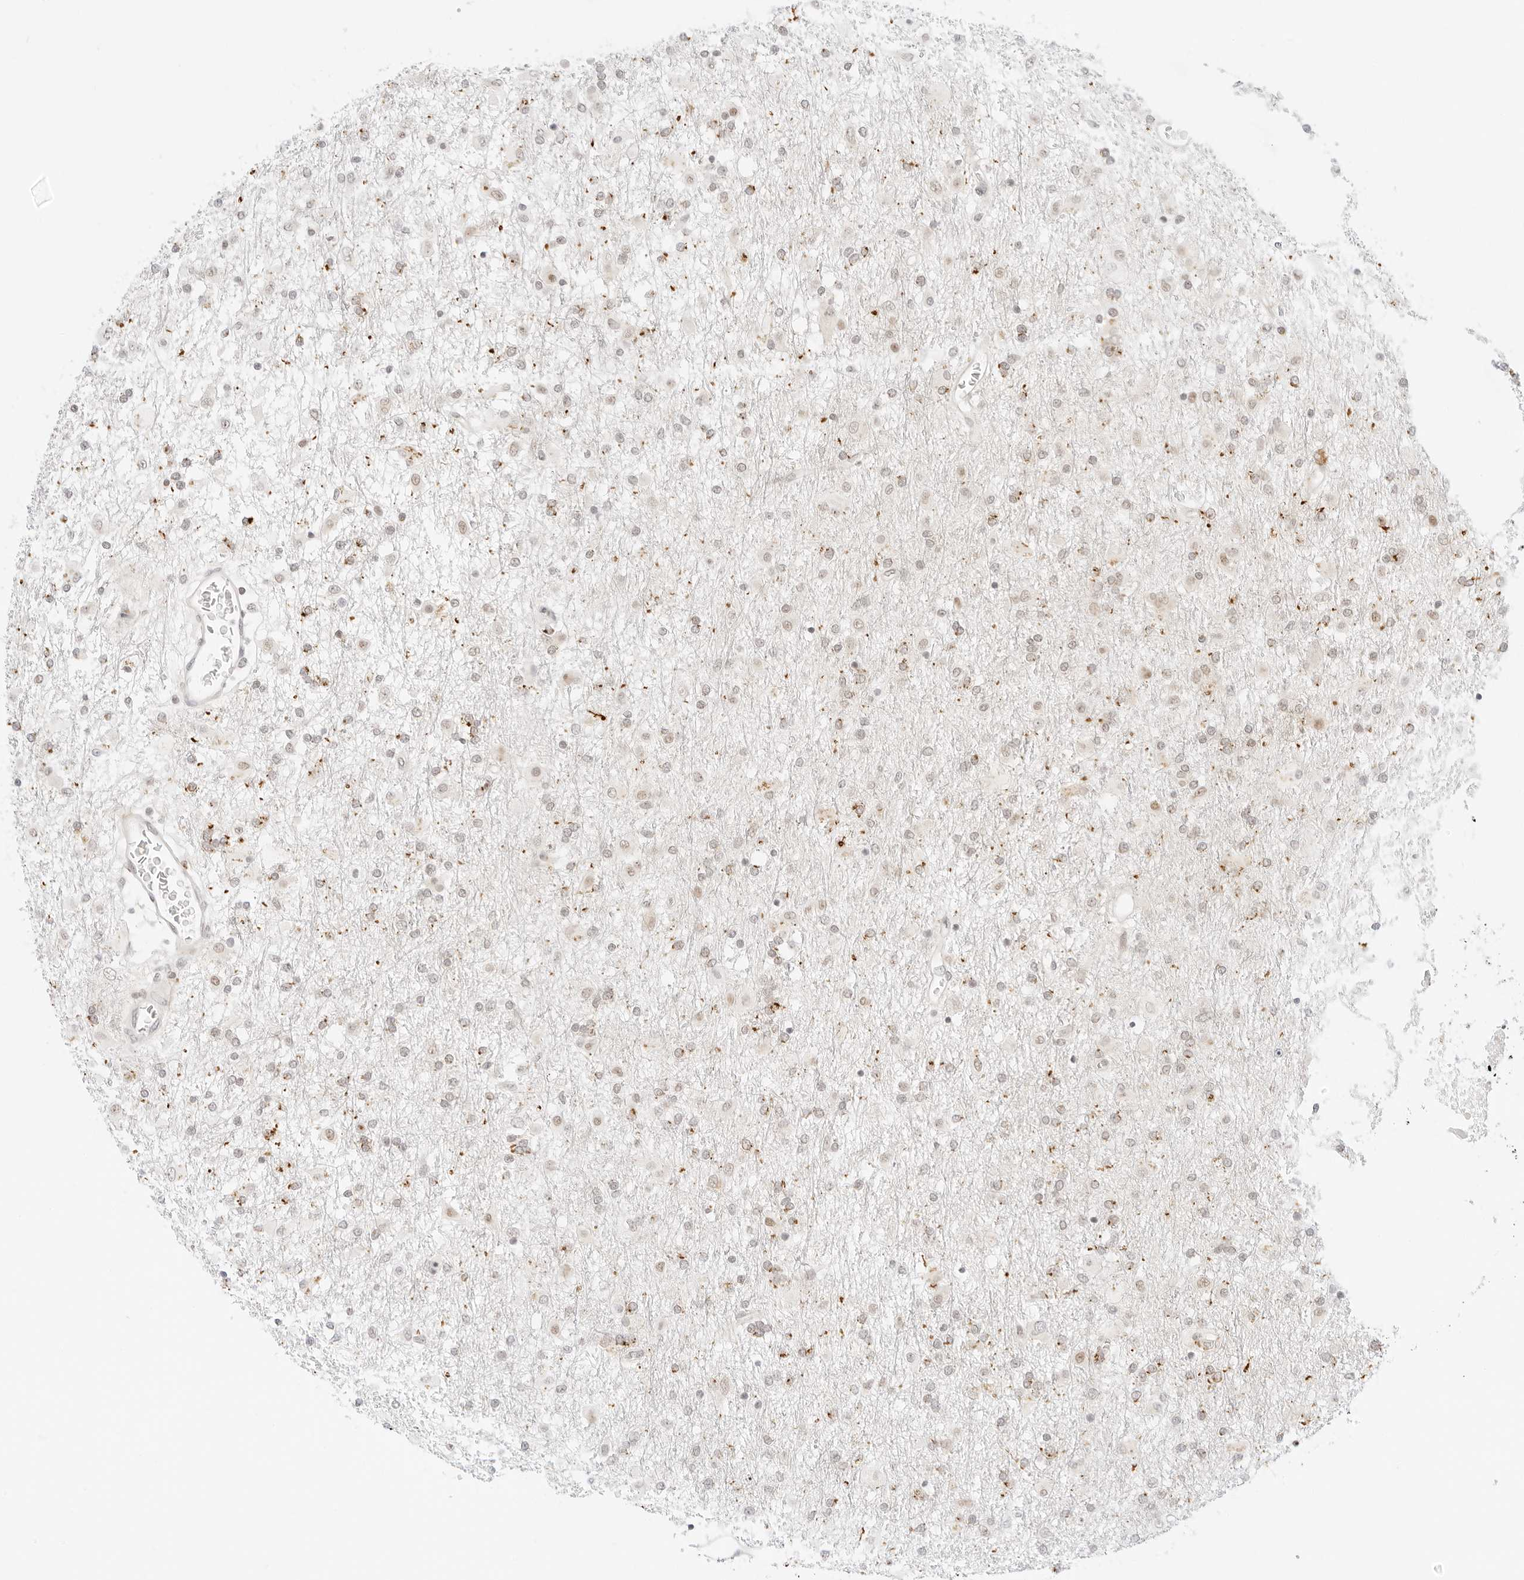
{"staining": {"intensity": "negative", "quantity": "none", "location": "none"}, "tissue": "glioma", "cell_type": "Tumor cells", "image_type": "cancer", "snomed": [{"axis": "morphology", "description": "Glioma, malignant, Low grade"}, {"axis": "topography", "description": "Brain"}], "caption": "A high-resolution image shows IHC staining of low-grade glioma (malignant), which exhibits no significant expression in tumor cells.", "gene": "POLR3C", "patient": {"sex": "male", "age": 65}}